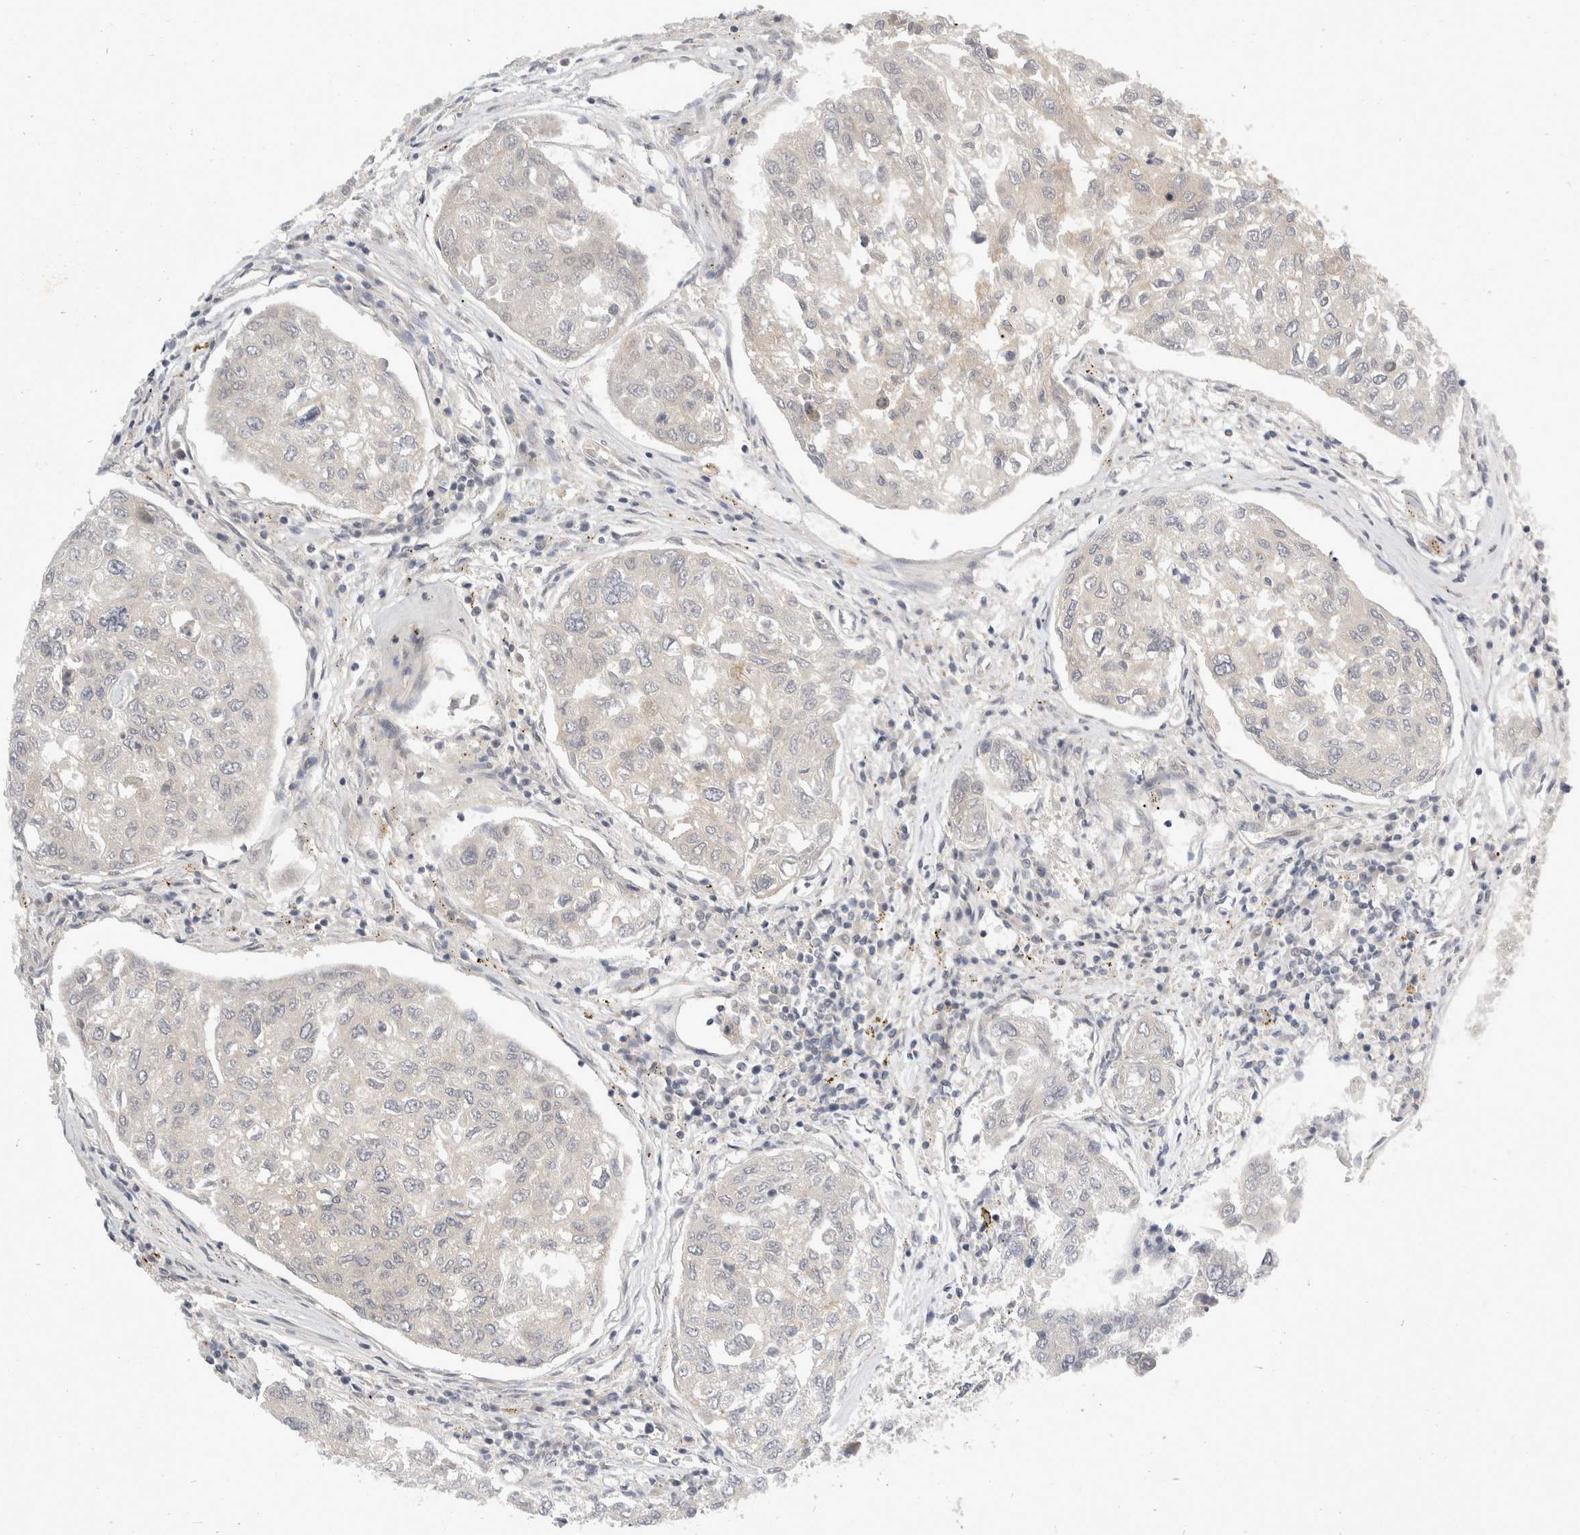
{"staining": {"intensity": "negative", "quantity": "none", "location": "none"}, "tissue": "urothelial cancer", "cell_type": "Tumor cells", "image_type": "cancer", "snomed": [{"axis": "morphology", "description": "Urothelial carcinoma, High grade"}, {"axis": "topography", "description": "Lymph node"}, {"axis": "topography", "description": "Urinary bladder"}], "caption": "The immunohistochemistry (IHC) photomicrograph has no significant staining in tumor cells of high-grade urothelial carcinoma tissue. (Stains: DAB immunohistochemistry (IHC) with hematoxylin counter stain, Microscopy: brightfield microscopy at high magnification).", "gene": "TOM1L2", "patient": {"sex": "male", "age": 51}}